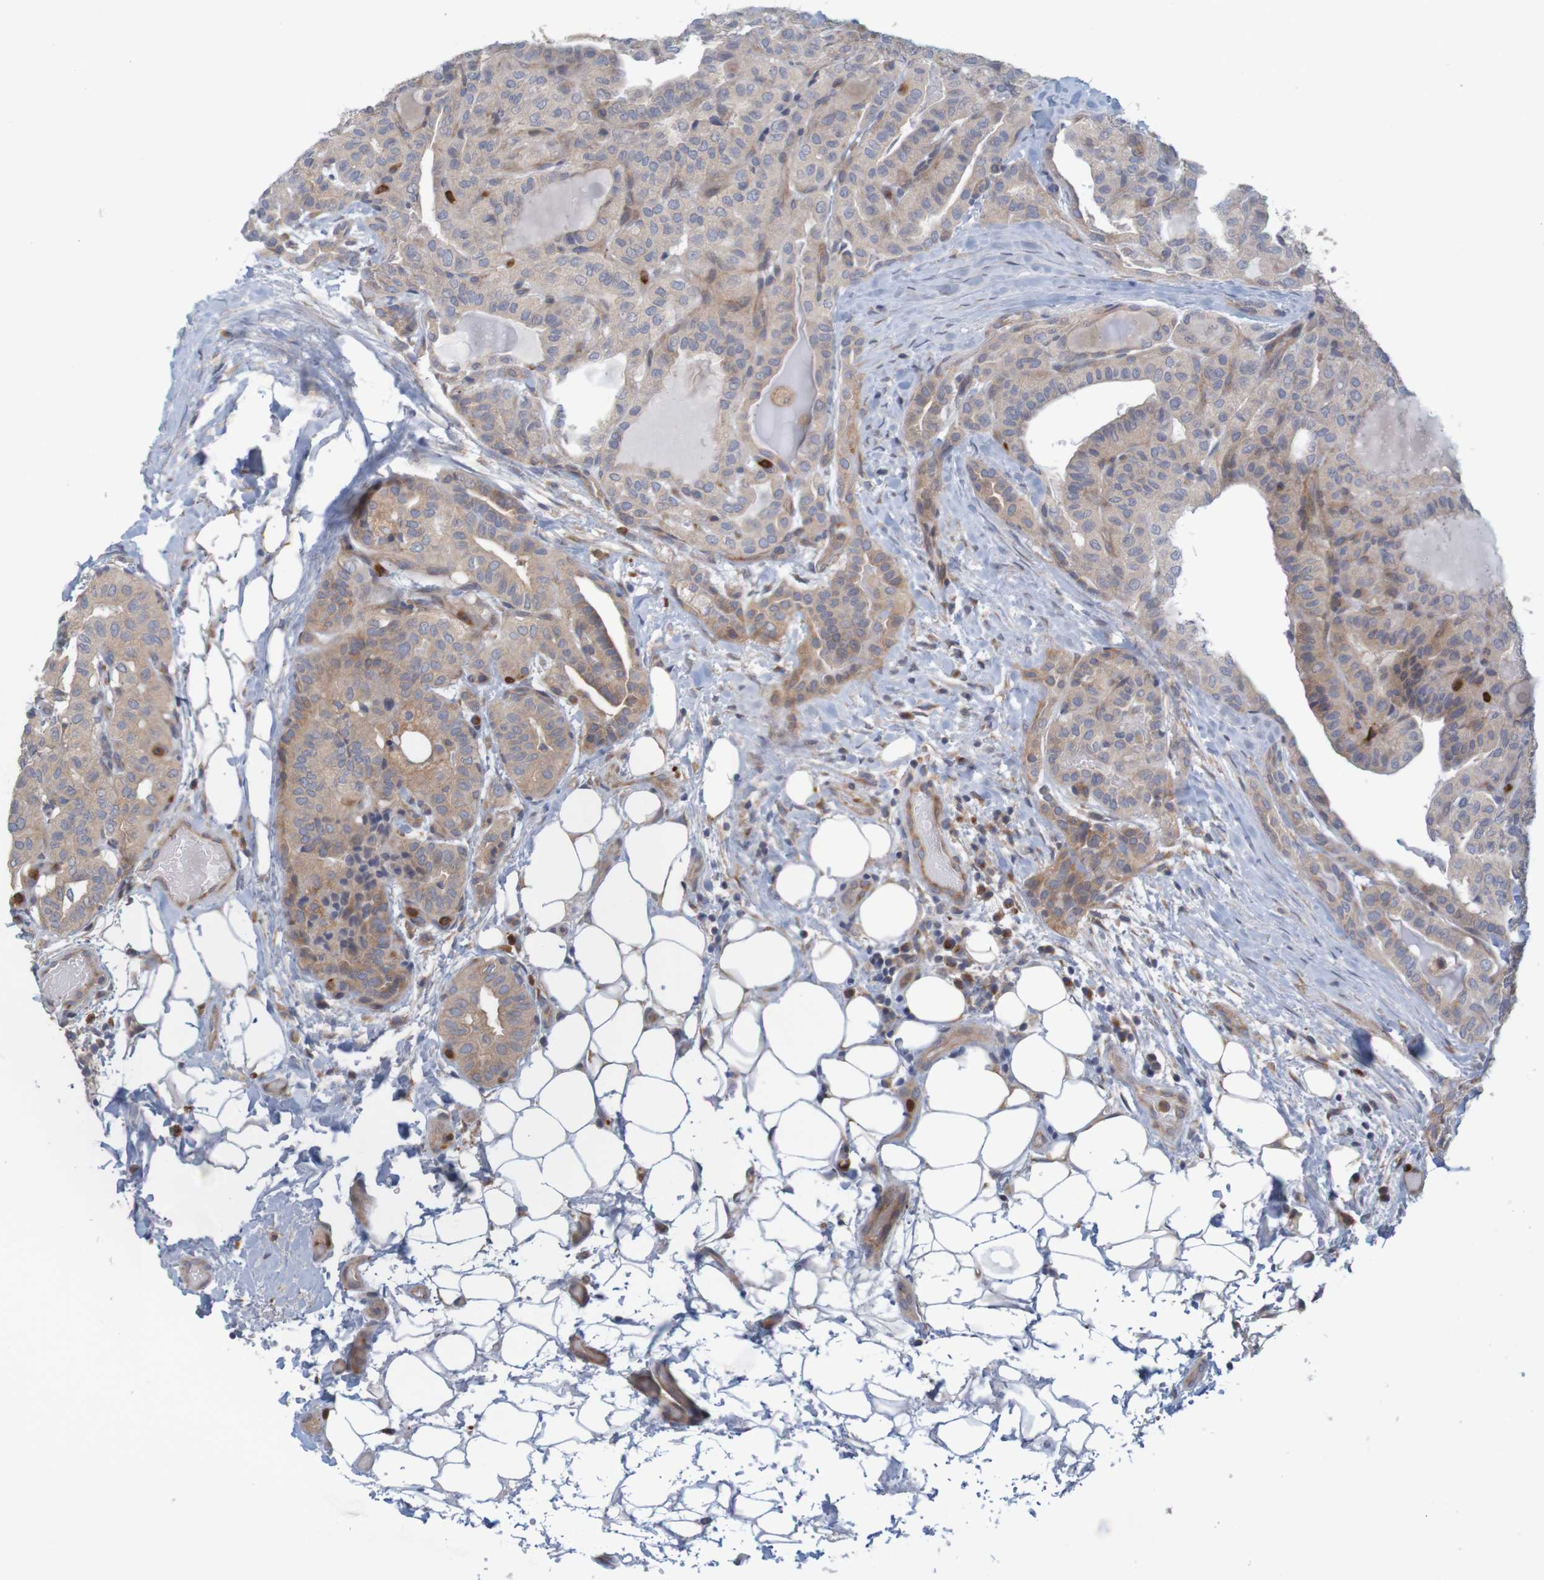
{"staining": {"intensity": "weak", "quantity": ">75%", "location": "cytoplasmic/membranous"}, "tissue": "thyroid cancer", "cell_type": "Tumor cells", "image_type": "cancer", "snomed": [{"axis": "morphology", "description": "Papillary adenocarcinoma, NOS"}, {"axis": "topography", "description": "Thyroid gland"}], "caption": "Immunohistochemistry image of human thyroid papillary adenocarcinoma stained for a protein (brown), which exhibits low levels of weak cytoplasmic/membranous positivity in approximately >75% of tumor cells.", "gene": "KRT23", "patient": {"sex": "male", "age": 77}}